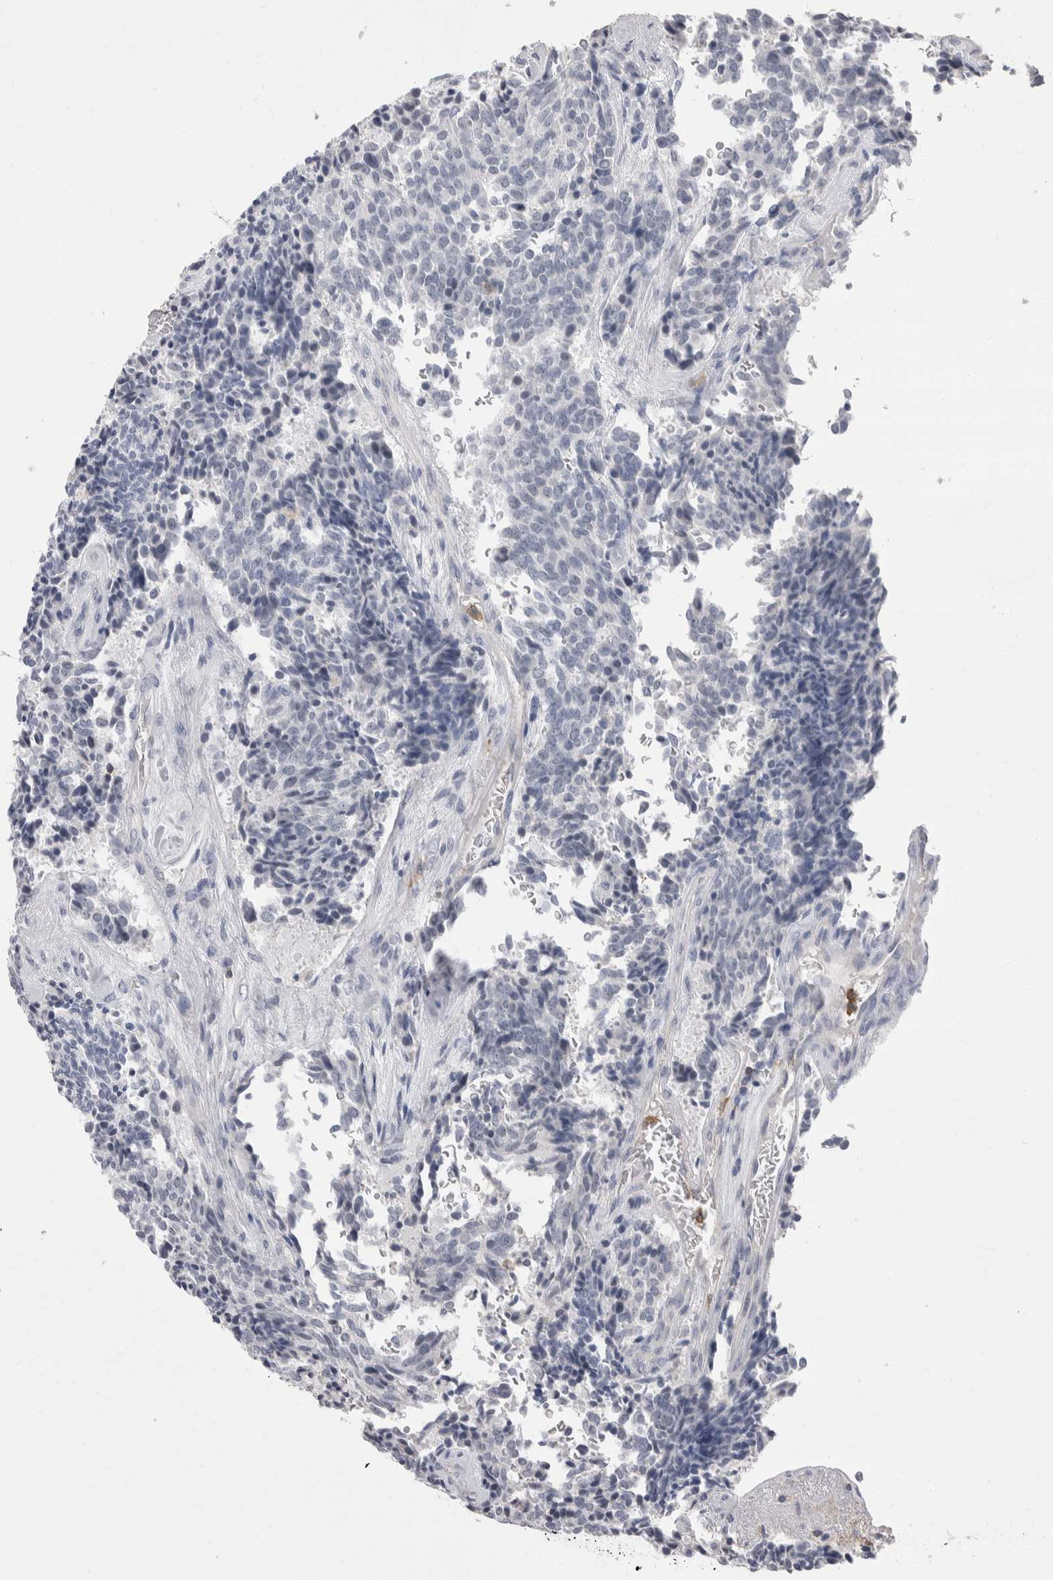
{"staining": {"intensity": "negative", "quantity": "none", "location": "none"}, "tissue": "carcinoid", "cell_type": "Tumor cells", "image_type": "cancer", "snomed": [{"axis": "morphology", "description": "Carcinoid, malignant, NOS"}, {"axis": "topography", "description": "Pancreas"}], "caption": "Protein analysis of malignant carcinoid shows no significant staining in tumor cells.", "gene": "CEP295NL", "patient": {"sex": "female", "age": 54}}